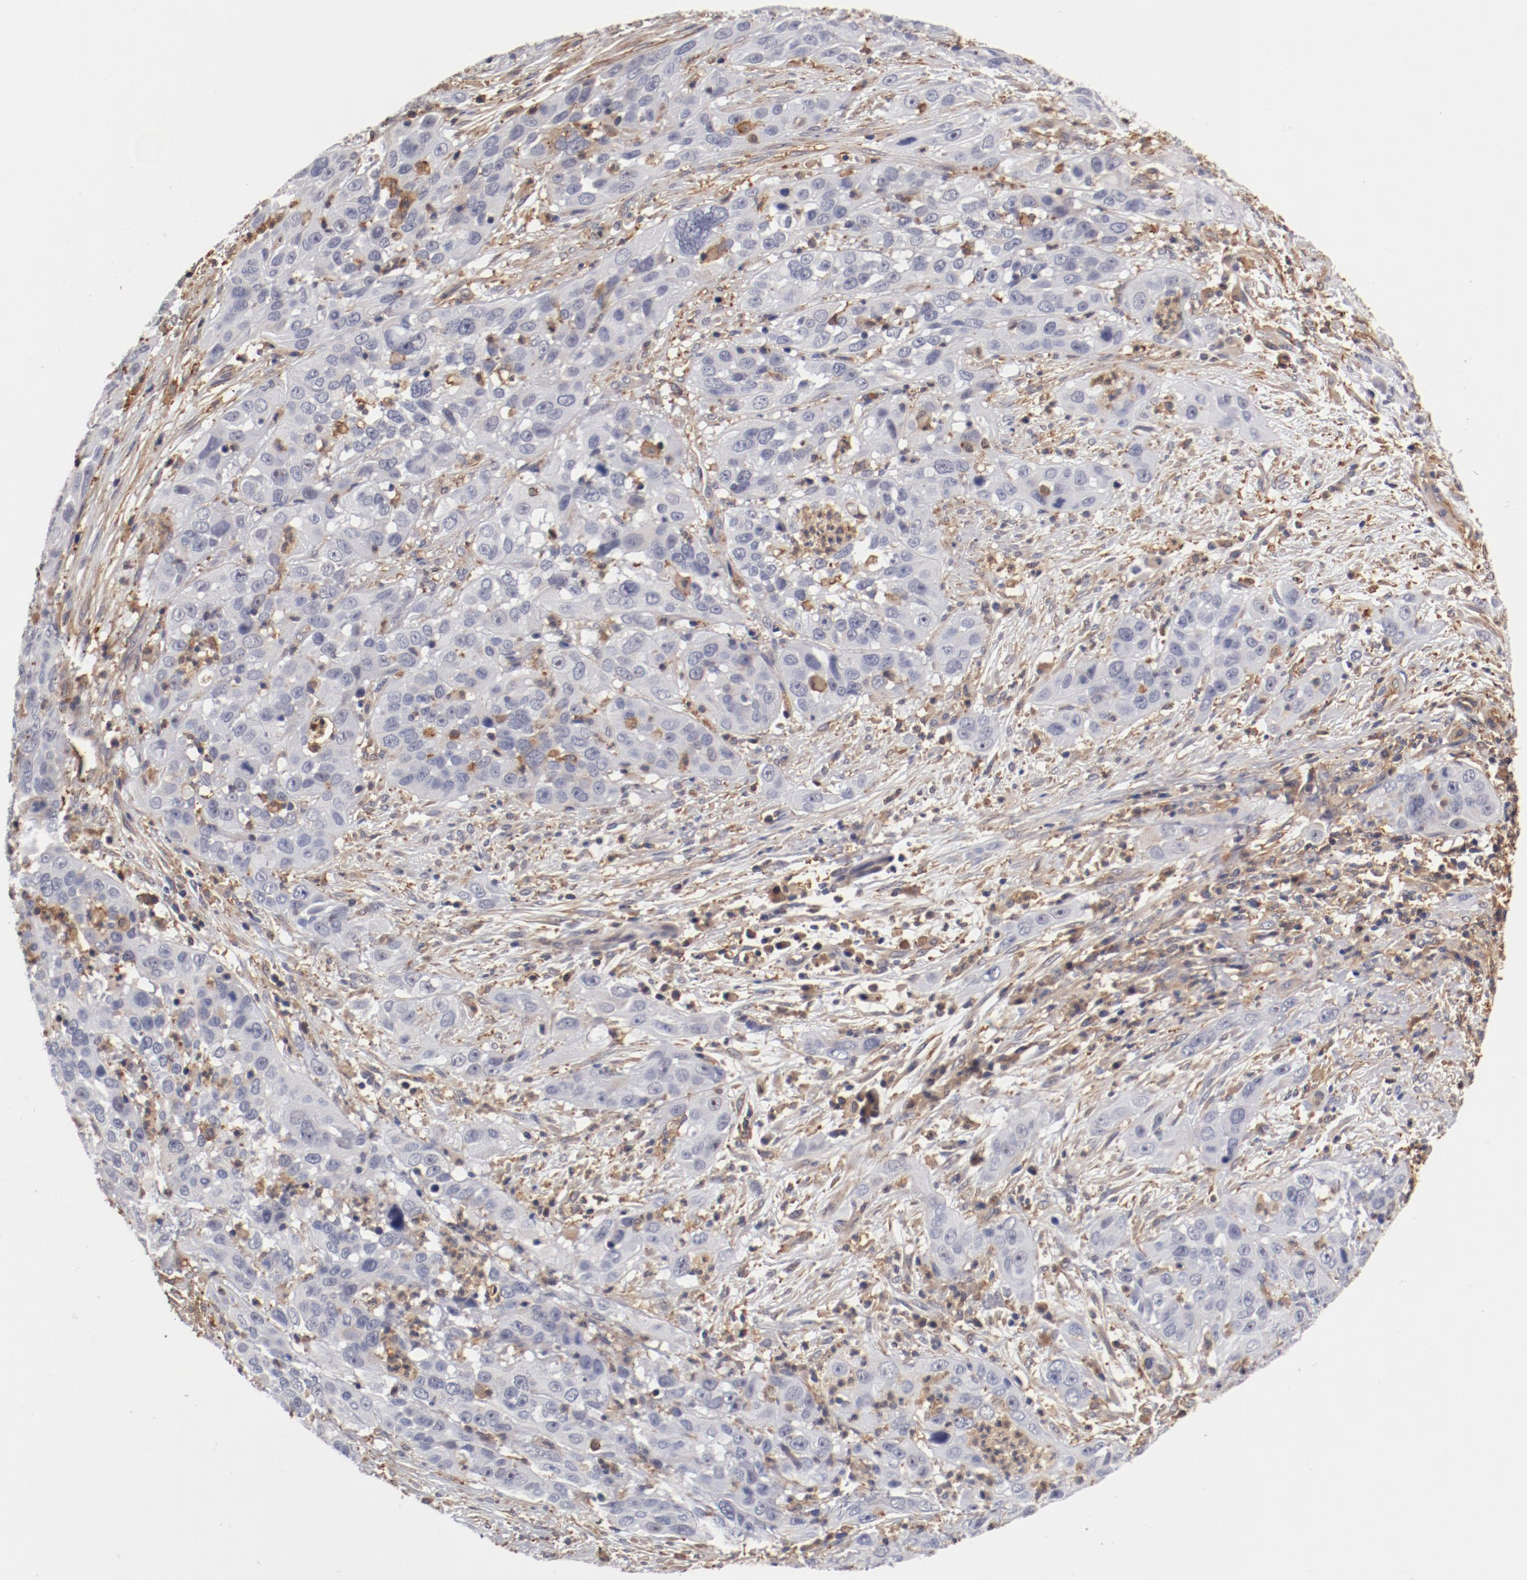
{"staining": {"intensity": "negative", "quantity": "none", "location": "none"}, "tissue": "cervical cancer", "cell_type": "Tumor cells", "image_type": "cancer", "snomed": [{"axis": "morphology", "description": "Squamous cell carcinoma, NOS"}, {"axis": "topography", "description": "Cervix"}], "caption": "DAB (3,3'-diaminobenzidine) immunohistochemical staining of human cervical cancer shows no significant positivity in tumor cells.", "gene": "FCMR", "patient": {"sex": "female", "age": 32}}